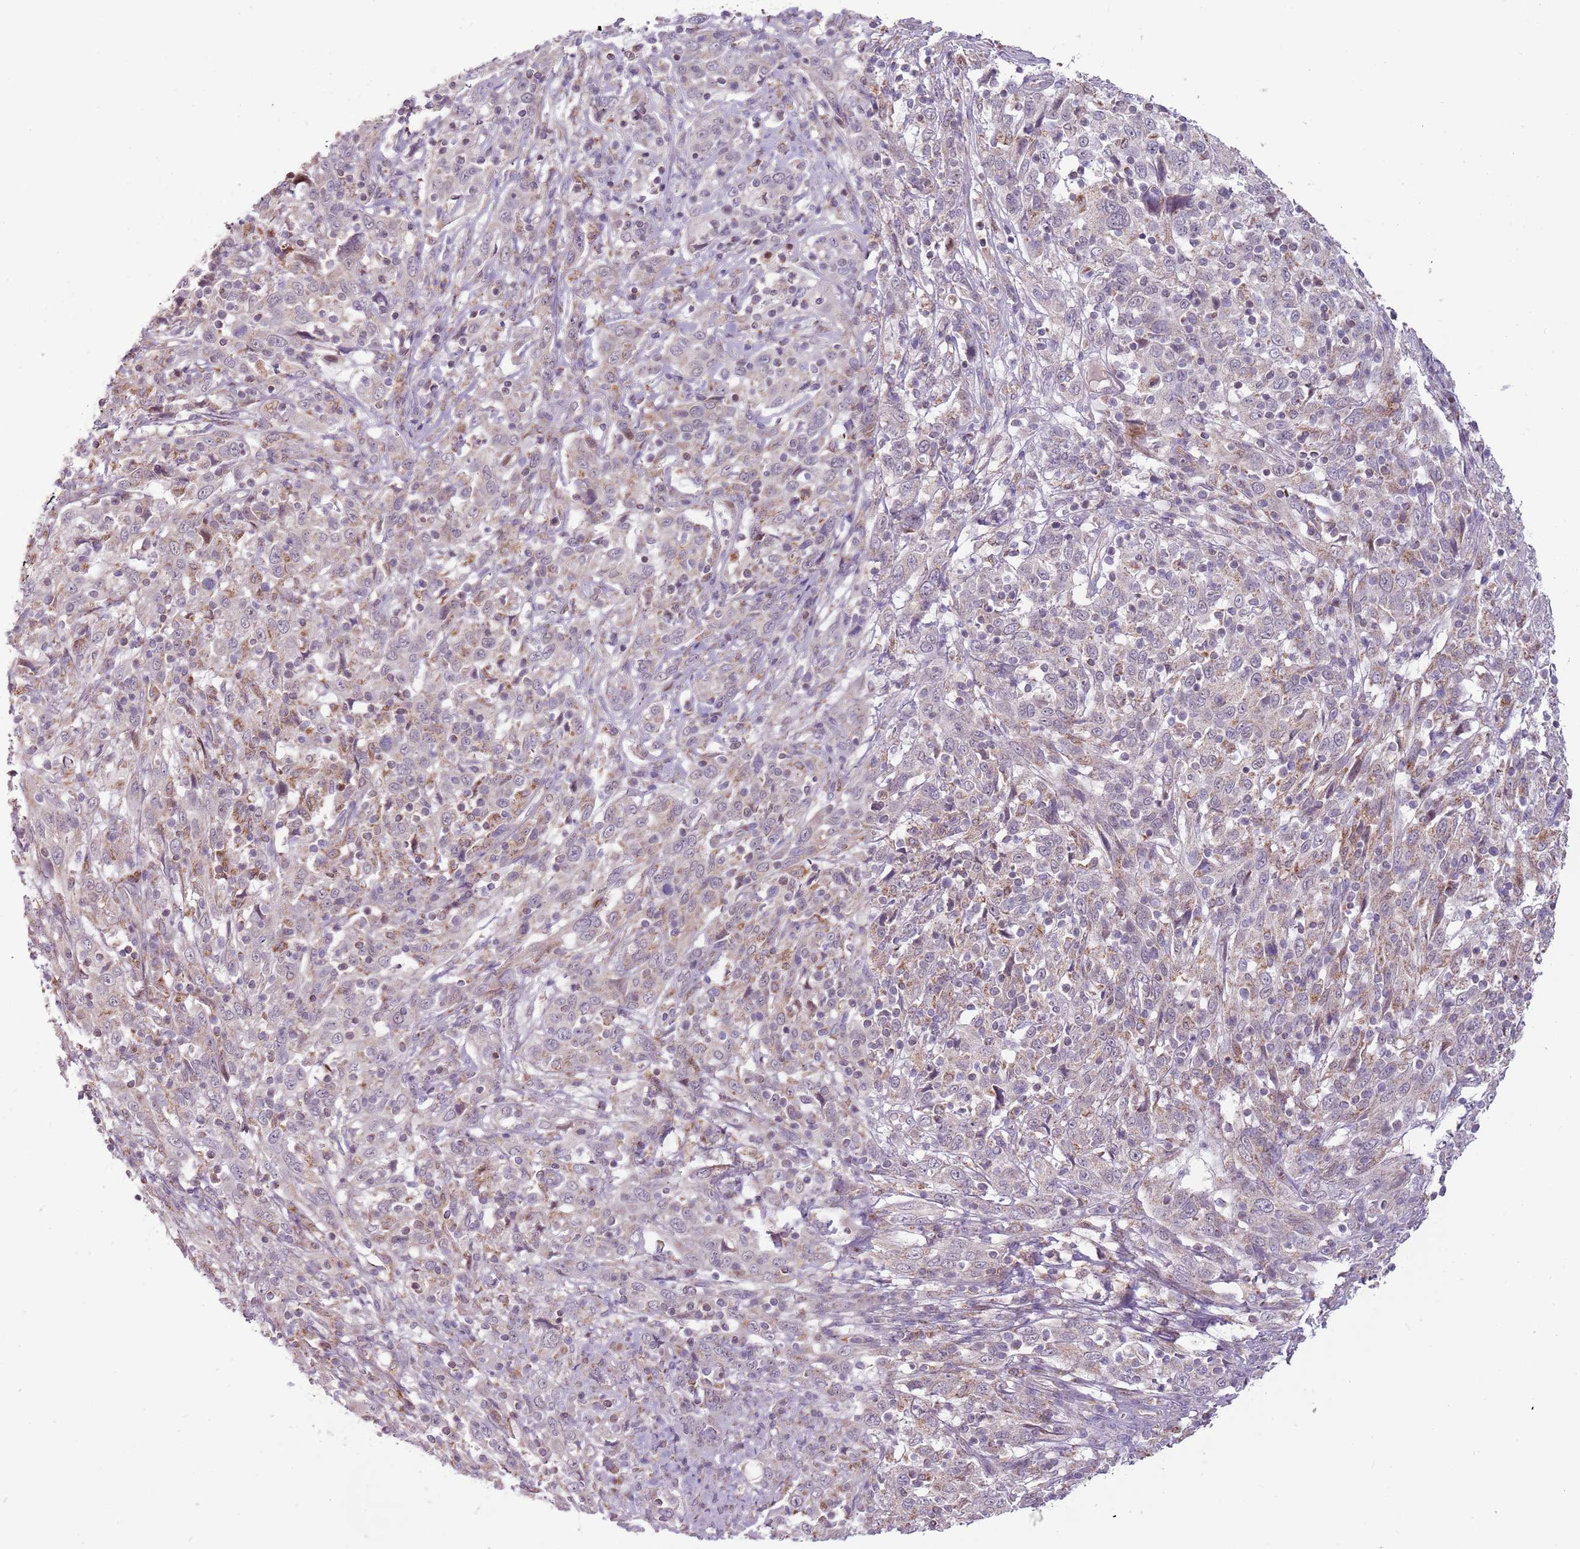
{"staining": {"intensity": "negative", "quantity": "none", "location": "none"}, "tissue": "cervical cancer", "cell_type": "Tumor cells", "image_type": "cancer", "snomed": [{"axis": "morphology", "description": "Squamous cell carcinoma, NOS"}, {"axis": "topography", "description": "Cervix"}], "caption": "The IHC image has no significant expression in tumor cells of cervical cancer (squamous cell carcinoma) tissue.", "gene": "MLLT11", "patient": {"sex": "female", "age": 46}}